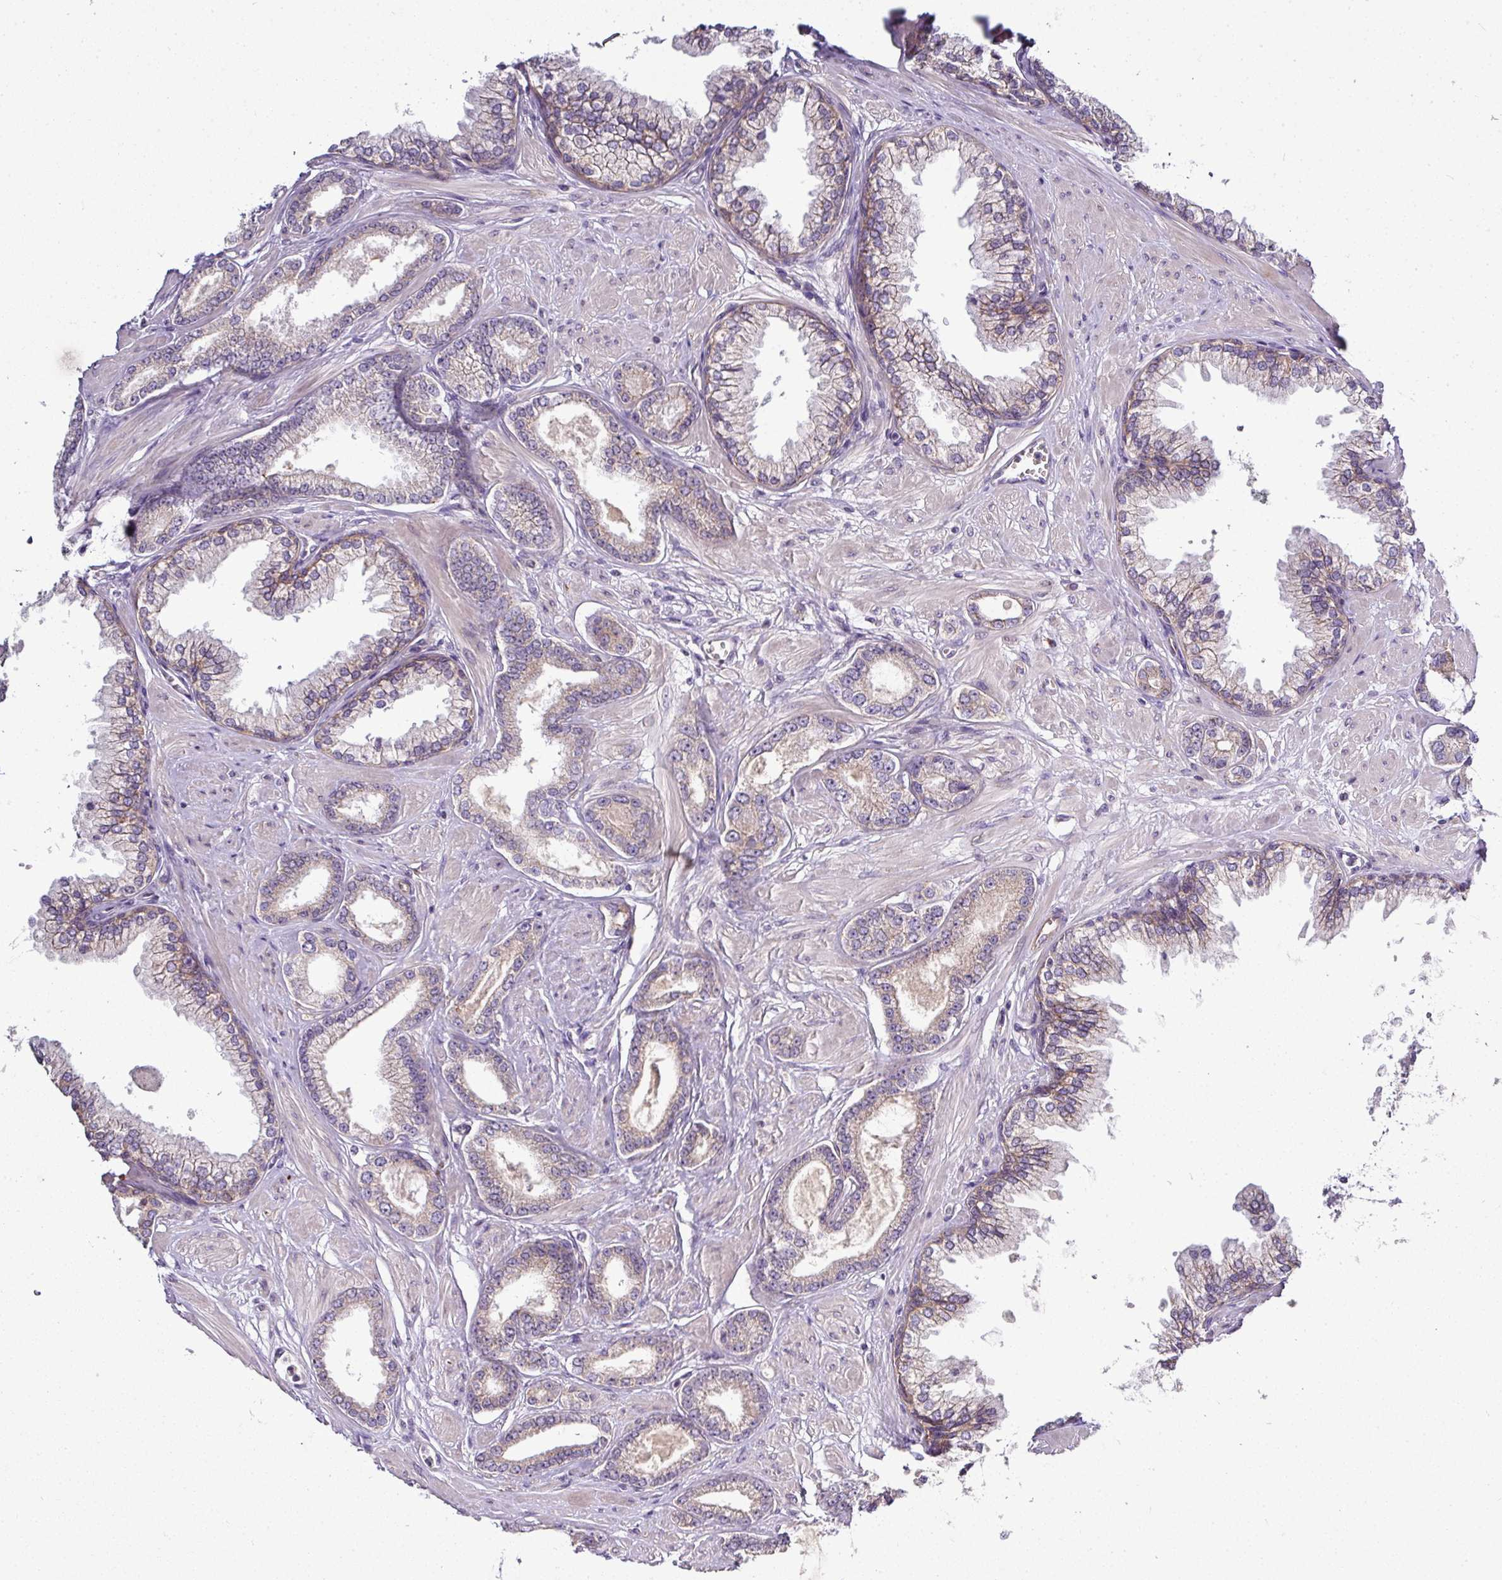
{"staining": {"intensity": "weak", "quantity": "25%-75%", "location": "cytoplasmic/membranous"}, "tissue": "prostate cancer", "cell_type": "Tumor cells", "image_type": "cancer", "snomed": [{"axis": "morphology", "description": "Adenocarcinoma, Low grade"}, {"axis": "topography", "description": "Prostate"}], "caption": "IHC image of human prostate cancer (low-grade adenocarcinoma) stained for a protein (brown), which reveals low levels of weak cytoplasmic/membranous staining in approximately 25%-75% of tumor cells.", "gene": "GAN", "patient": {"sex": "male", "age": 60}}